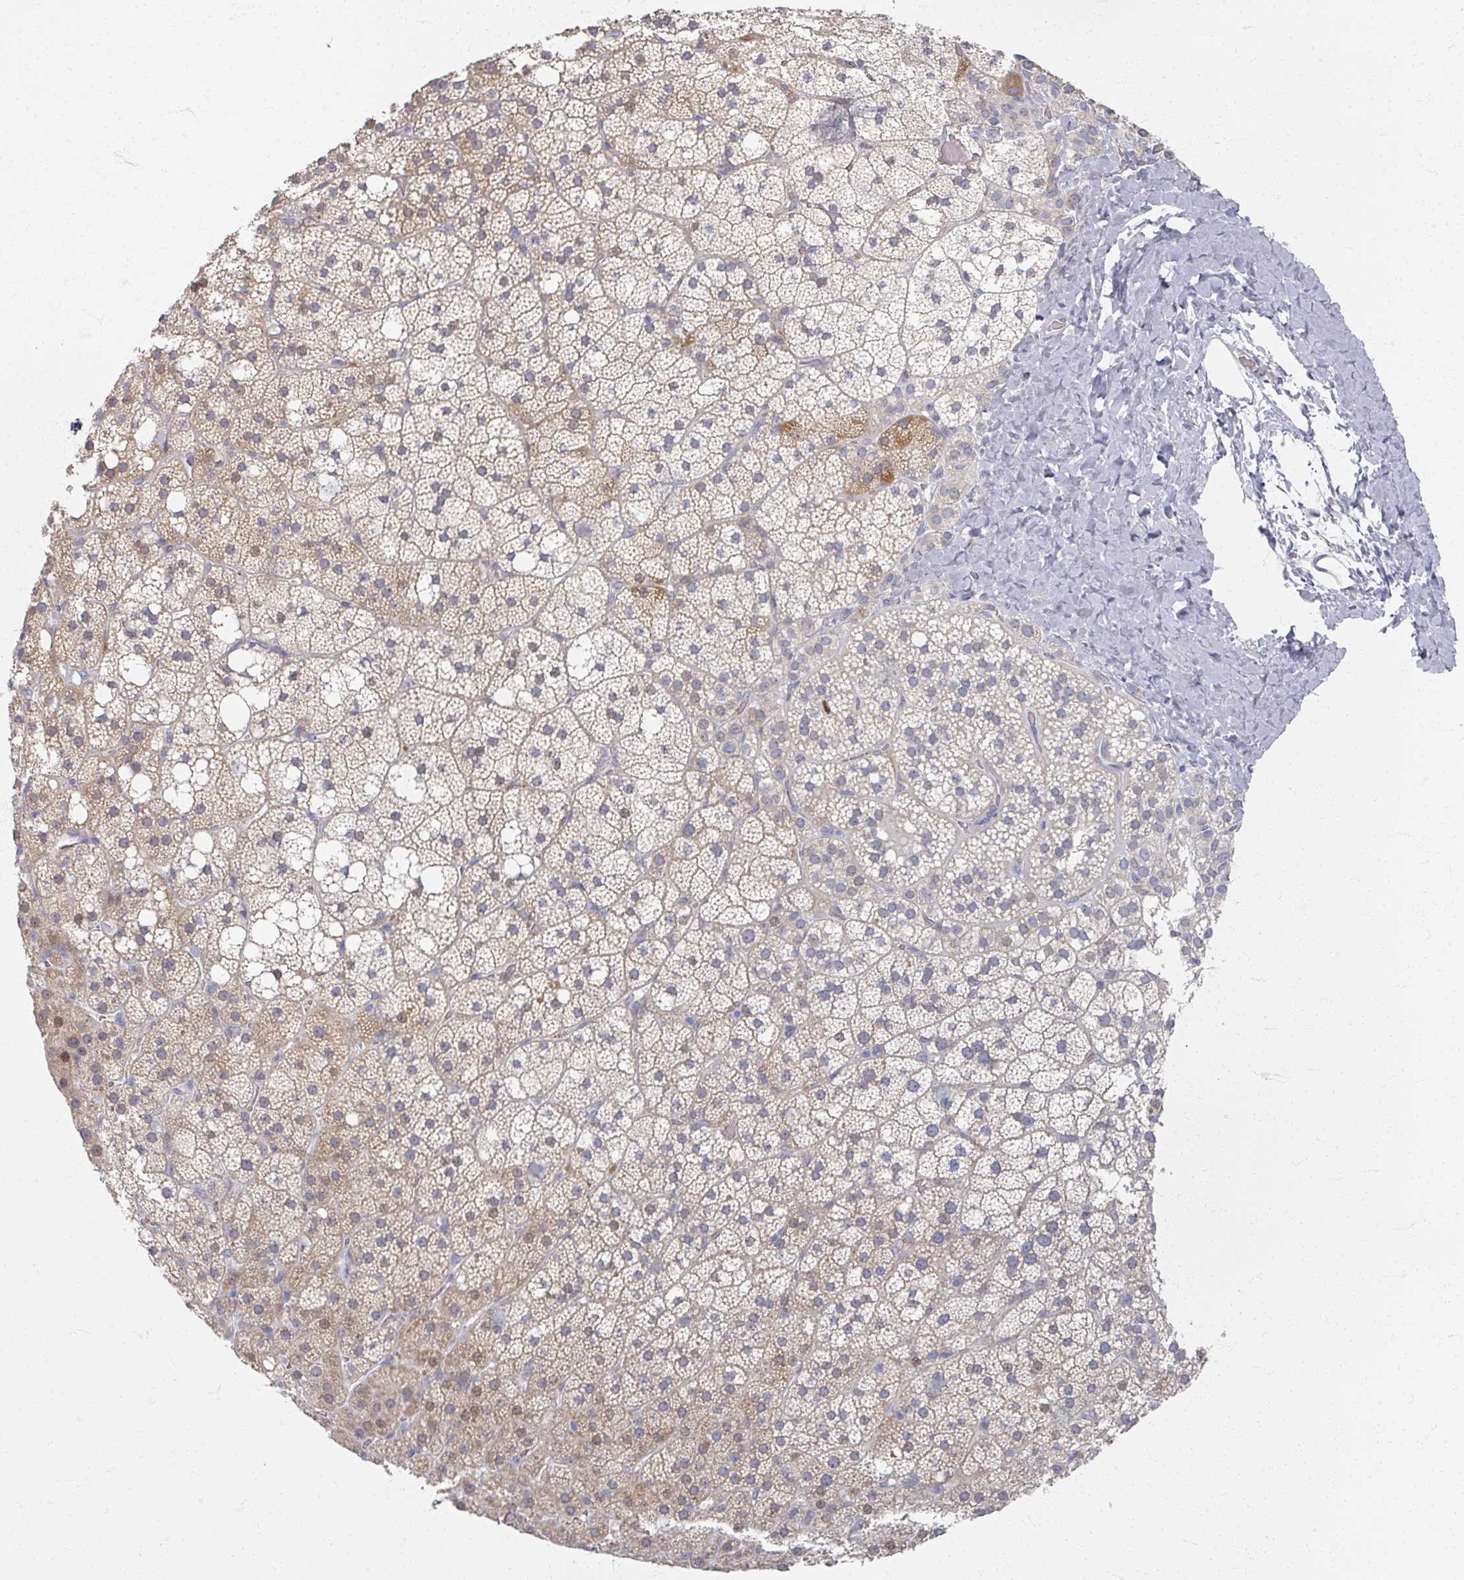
{"staining": {"intensity": "weak", "quantity": "25%-75%", "location": "cytoplasmic/membranous"}, "tissue": "adrenal gland", "cell_type": "Glandular cells", "image_type": "normal", "snomed": [{"axis": "morphology", "description": "Normal tissue, NOS"}, {"axis": "topography", "description": "Adrenal gland"}], "caption": "Immunohistochemical staining of normal human adrenal gland shows low levels of weak cytoplasmic/membranous positivity in approximately 25%-75% of glandular cells. The staining was performed using DAB (3,3'-diaminobenzidine) to visualize the protein expression in brown, while the nuclei were stained in blue with hematoxylin (Magnification: 20x).", "gene": "TTYH3", "patient": {"sex": "male", "age": 53}}